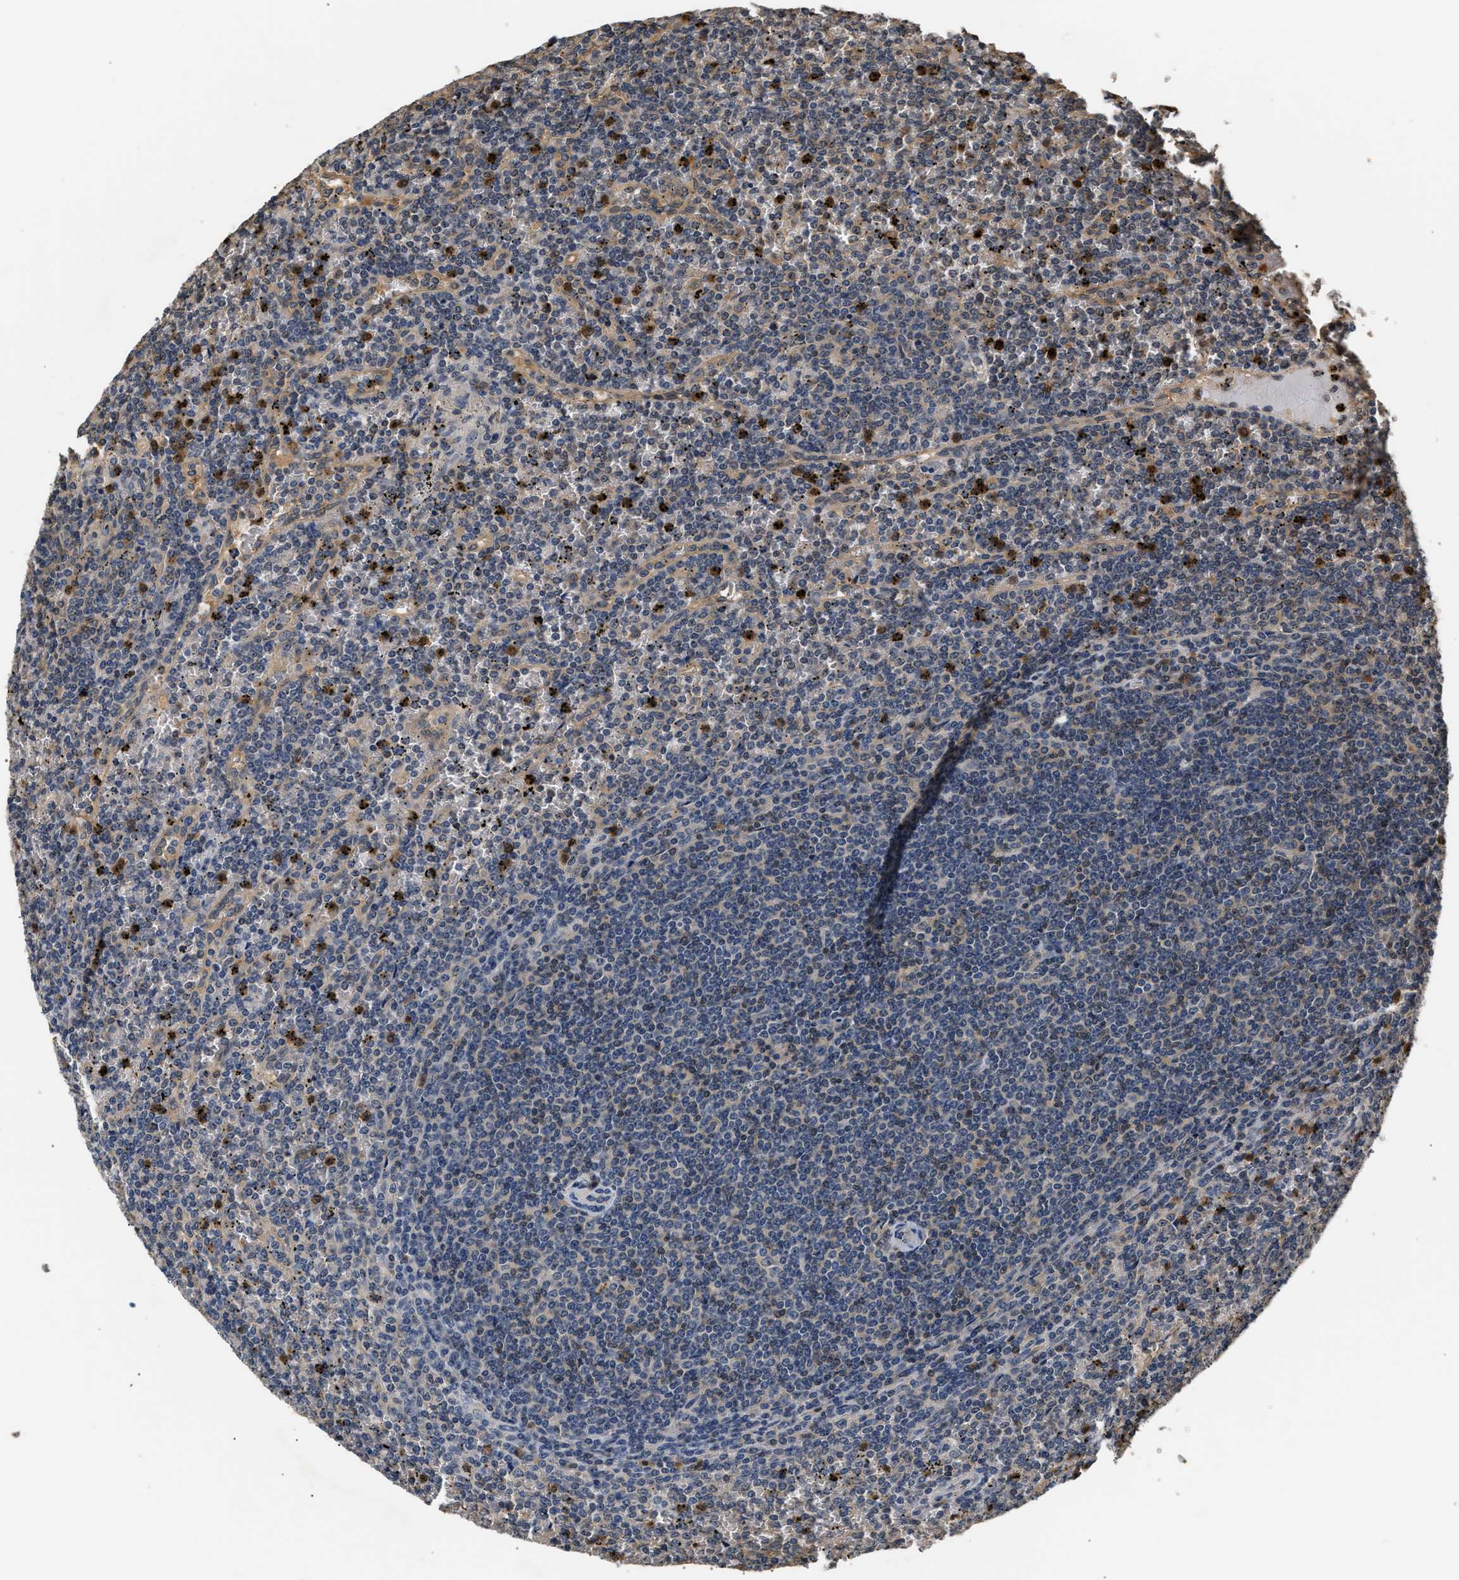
{"staining": {"intensity": "negative", "quantity": "none", "location": "none"}, "tissue": "lymphoma", "cell_type": "Tumor cells", "image_type": "cancer", "snomed": [{"axis": "morphology", "description": "Malignant lymphoma, non-Hodgkin's type, Low grade"}, {"axis": "topography", "description": "Spleen"}], "caption": "This is an IHC image of human low-grade malignant lymphoma, non-Hodgkin's type. There is no expression in tumor cells.", "gene": "GPI", "patient": {"sex": "female", "age": 19}}